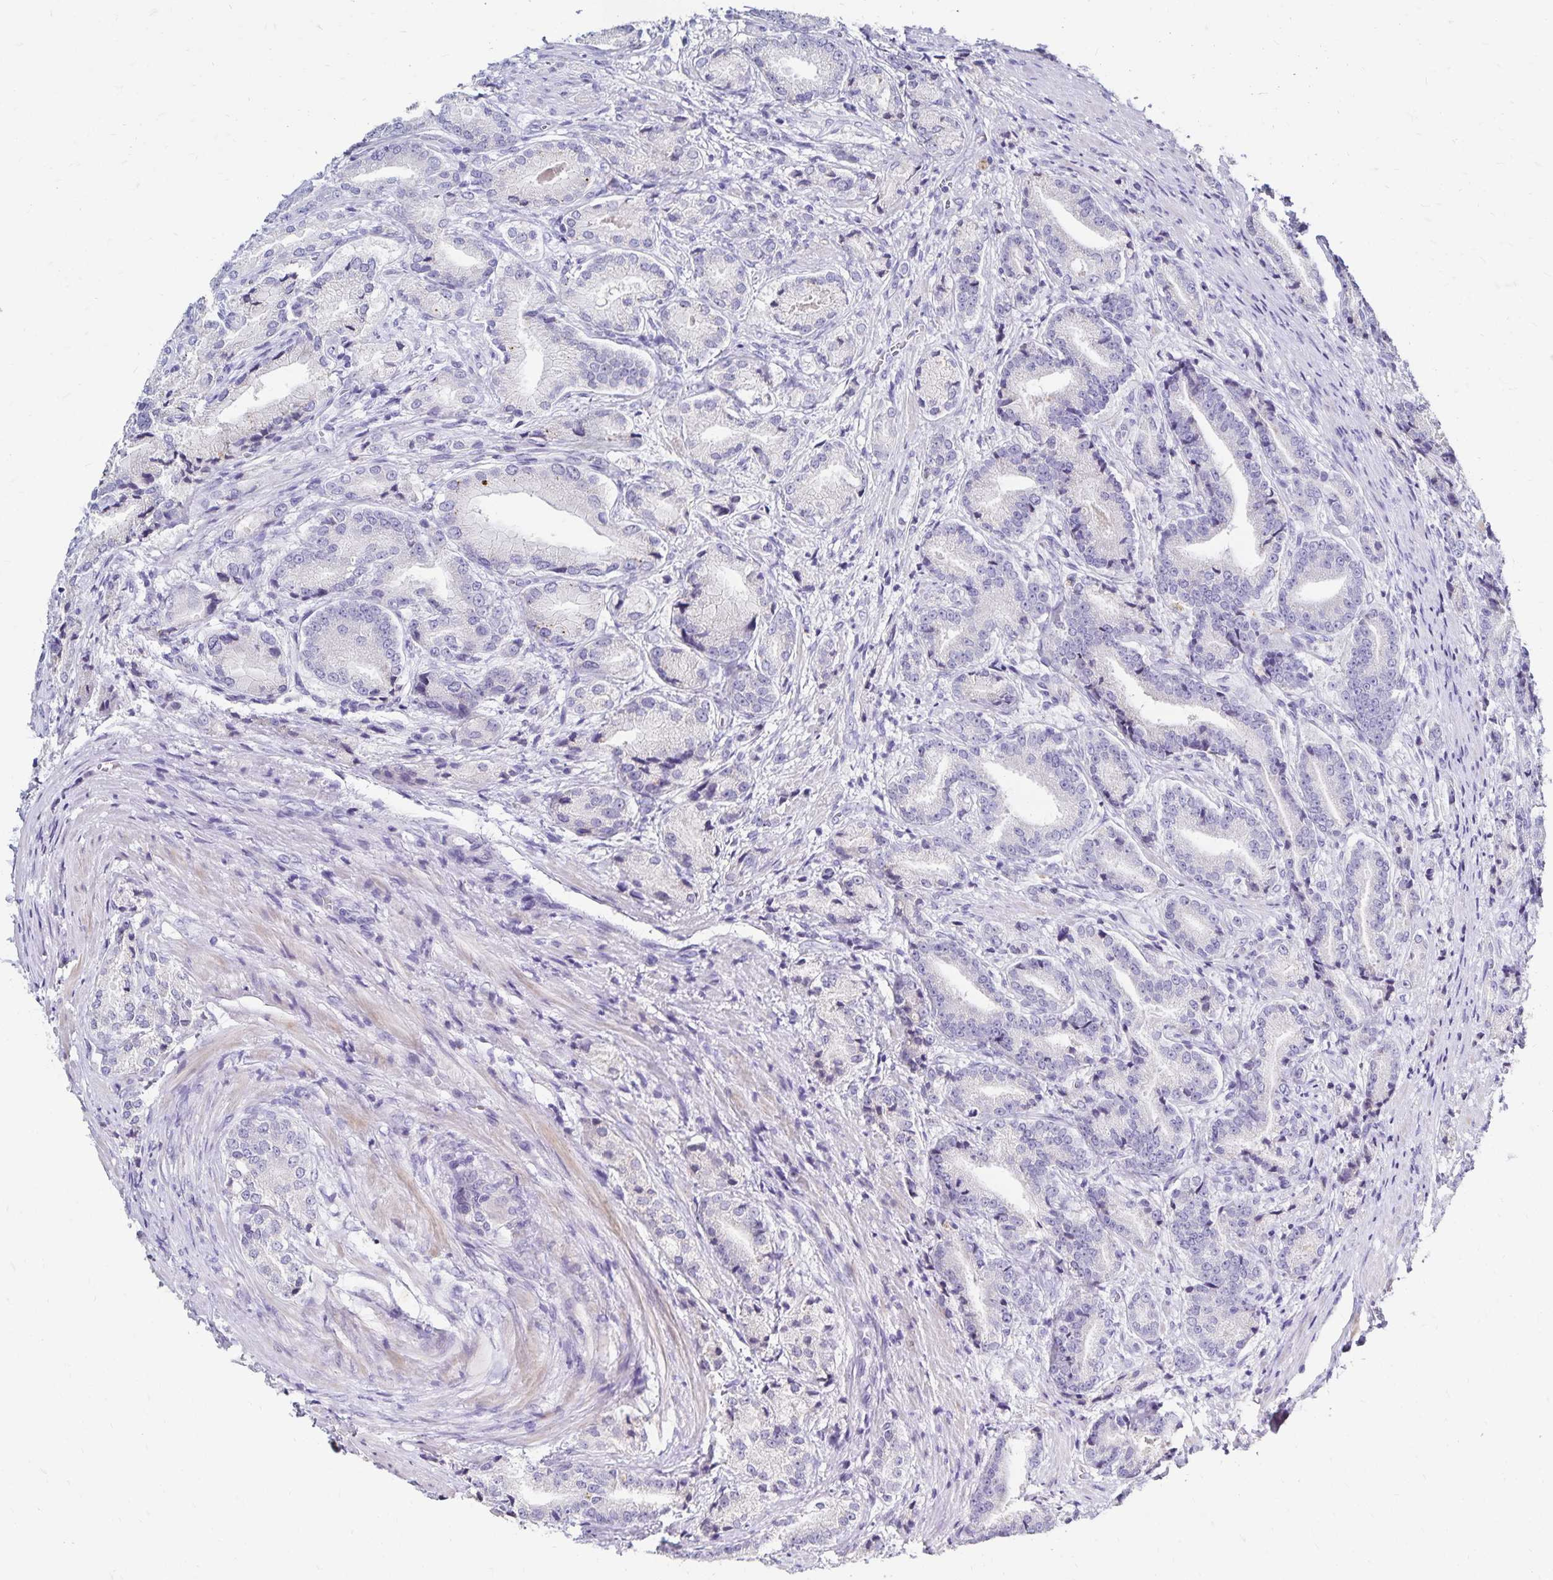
{"staining": {"intensity": "negative", "quantity": "none", "location": "none"}, "tissue": "prostate cancer", "cell_type": "Tumor cells", "image_type": "cancer", "snomed": [{"axis": "morphology", "description": "Adenocarcinoma, High grade"}, {"axis": "topography", "description": "Prostate and seminal vesicle, NOS"}], "caption": "An image of human prostate cancer (adenocarcinoma (high-grade)) is negative for staining in tumor cells.", "gene": "PAX5", "patient": {"sex": "male", "age": 61}}